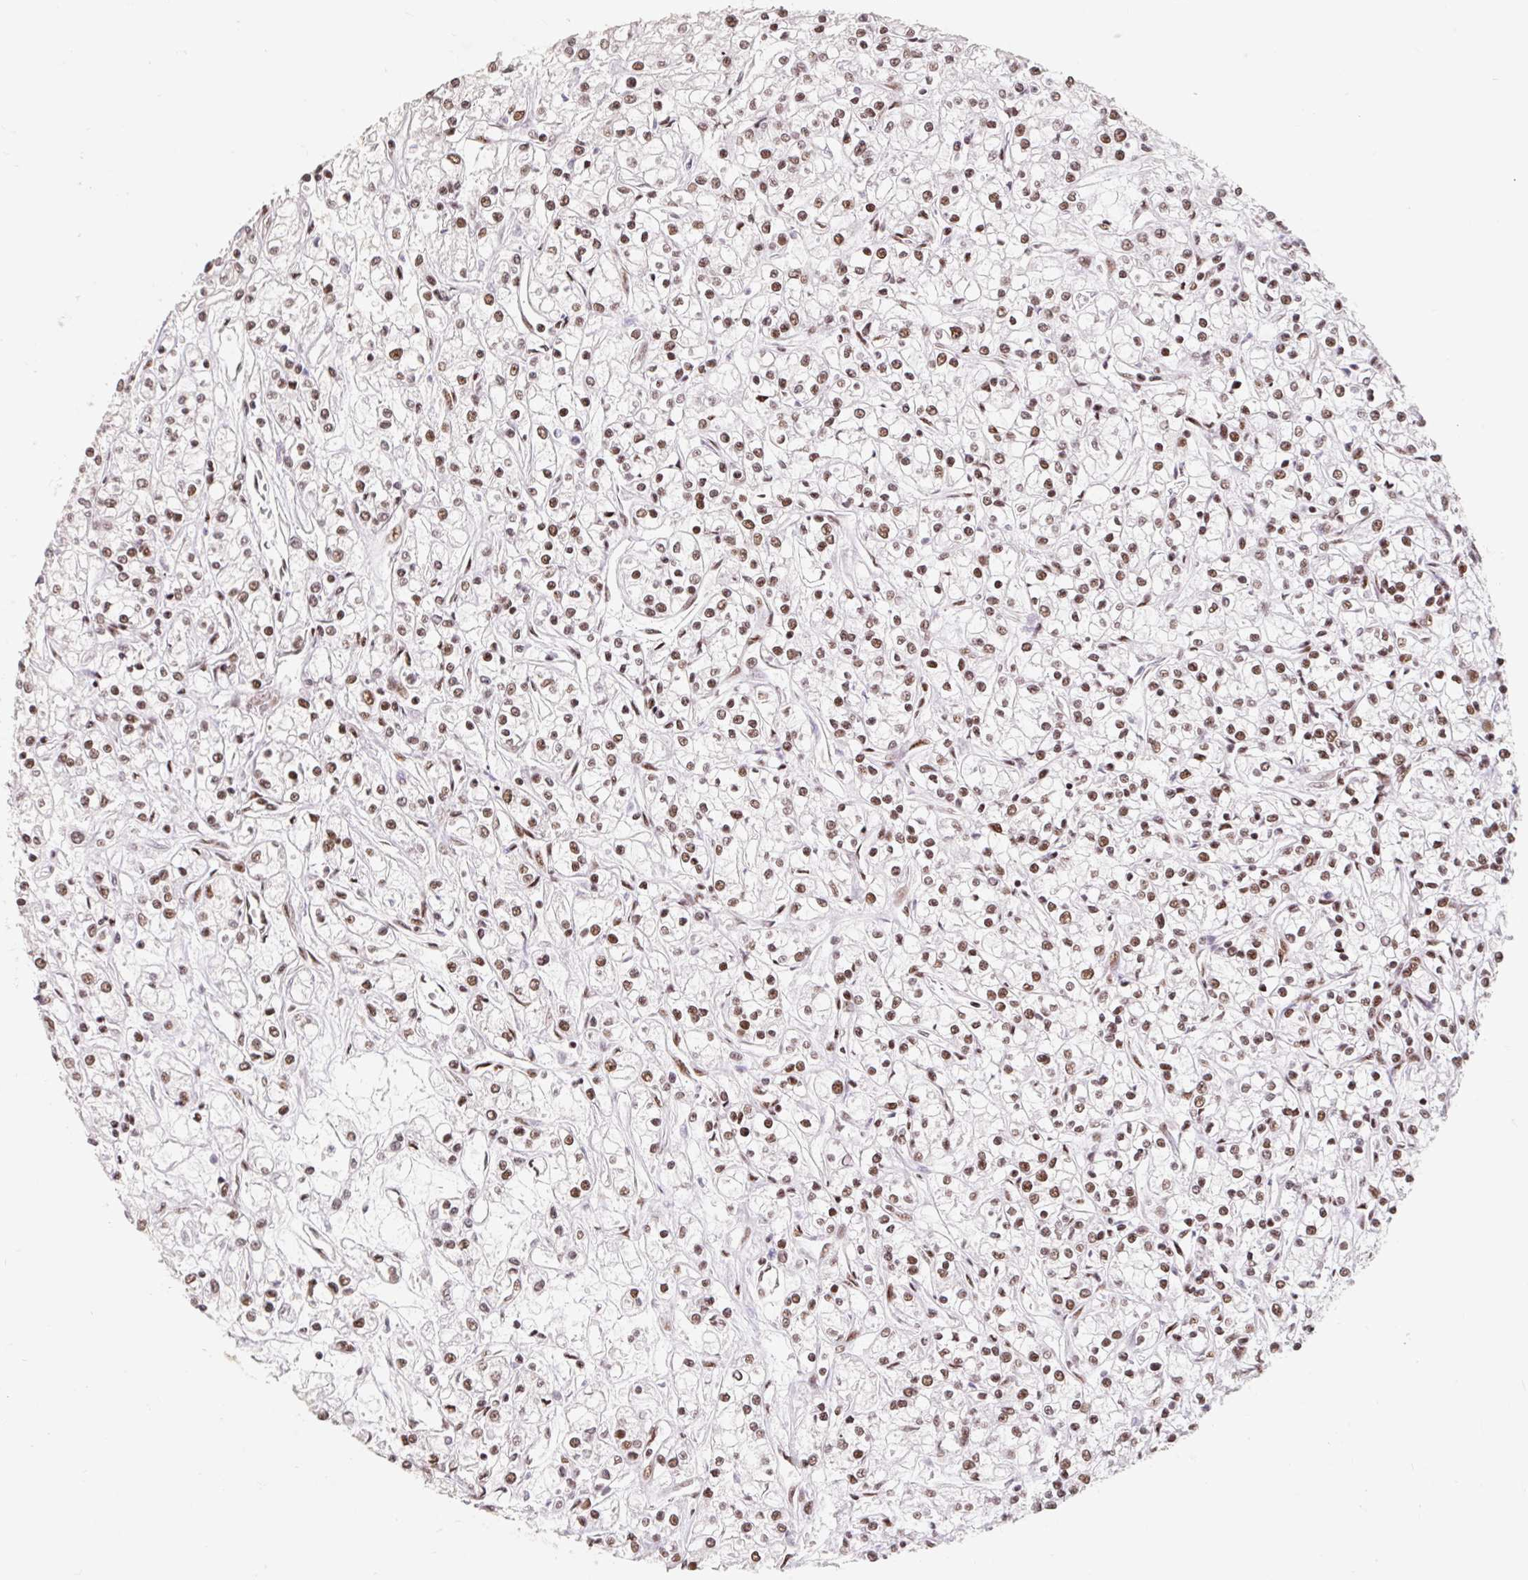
{"staining": {"intensity": "moderate", "quantity": ">75%", "location": "nuclear"}, "tissue": "renal cancer", "cell_type": "Tumor cells", "image_type": "cancer", "snomed": [{"axis": "morphology", "description": "Adenocarcinoma, NOS"}, {"axis": "topography", "description": "Kidney"}], "caption": "Protein analysis of renal cancer (adenocarcinoma) tissue displays moderate nuclear positivity in approximately >75% of tumor cells.", "gene": "SRSF10", "patient": {"sex": "female", "age": 59}}